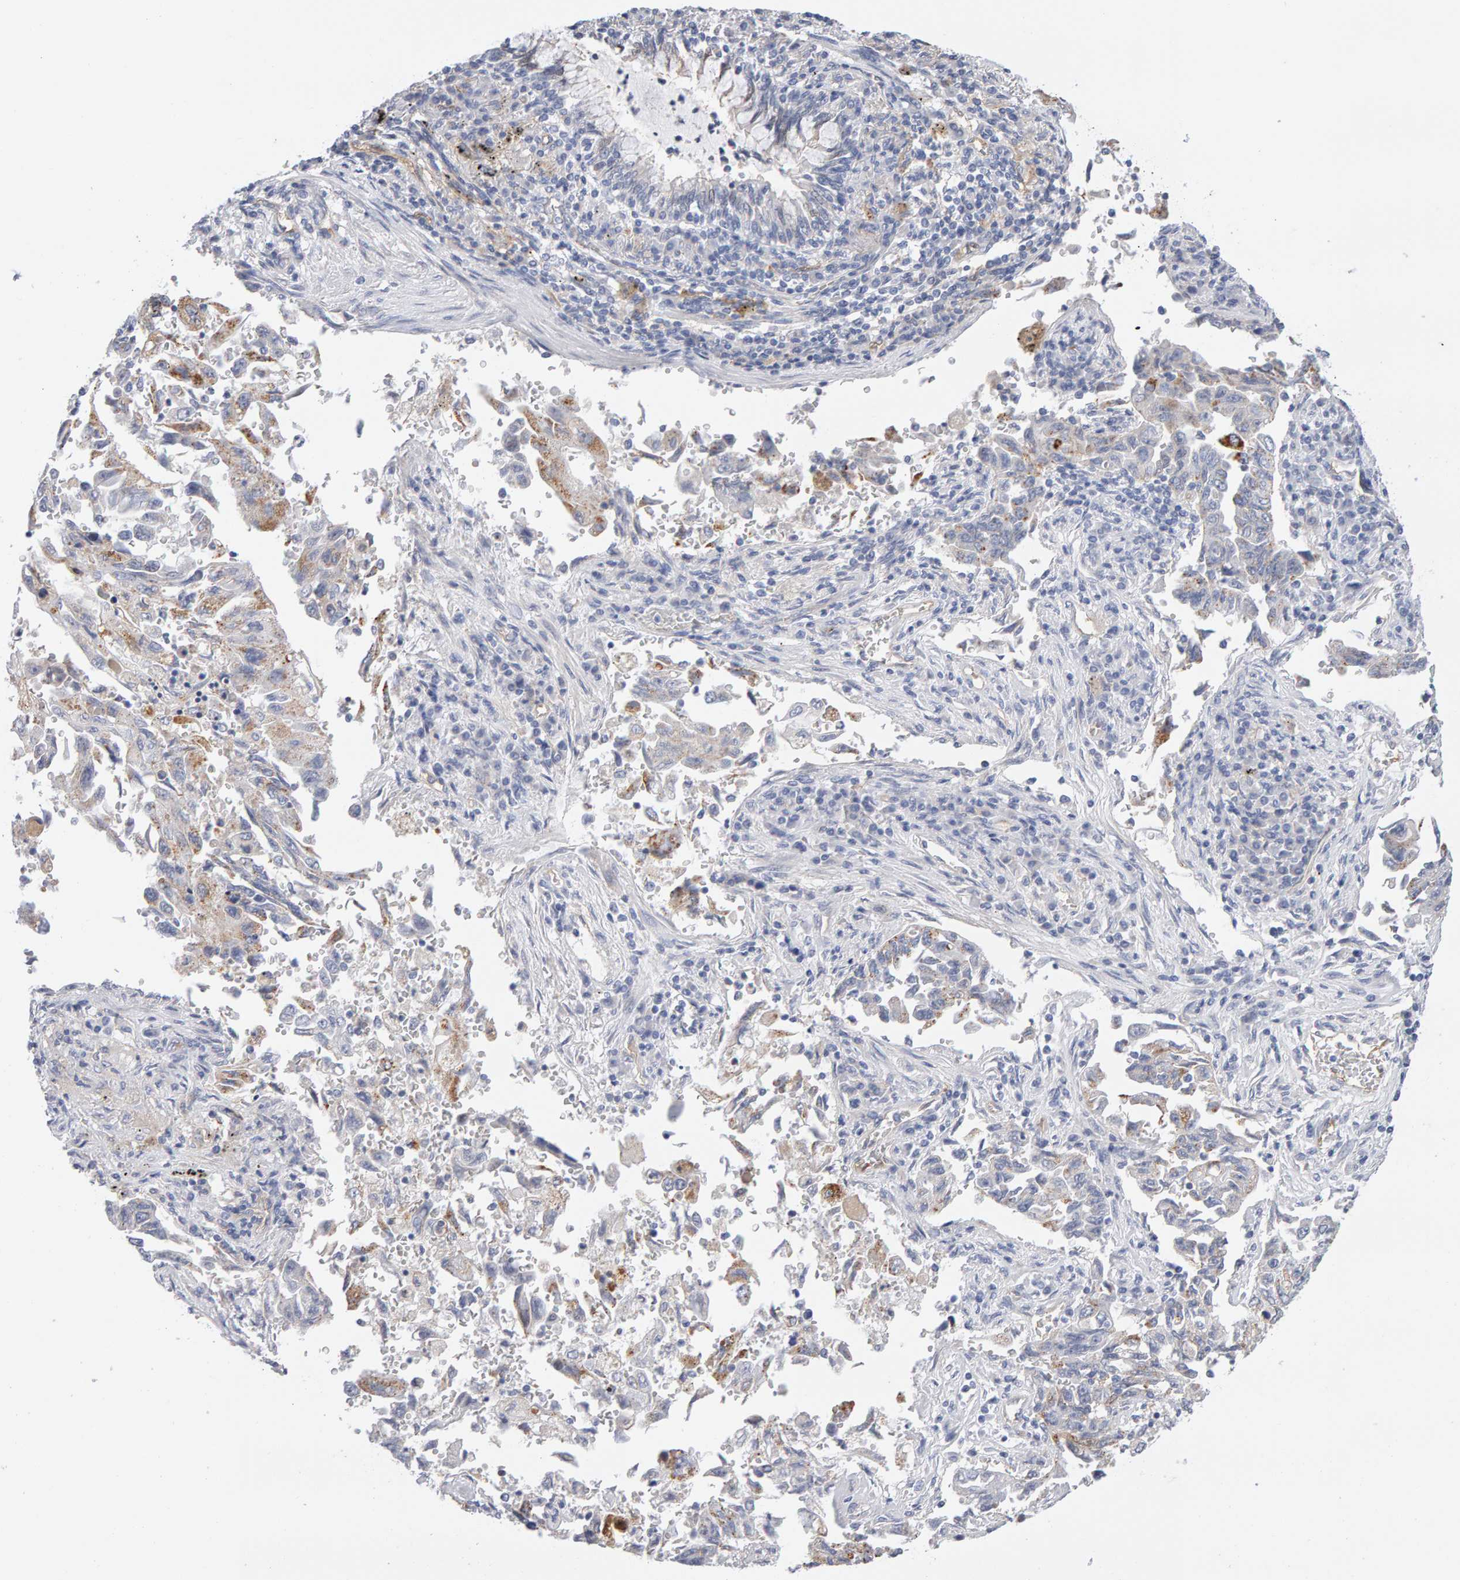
{"staining": {"intensity": "weak", "quantity": "<25%", "location": "cytoplasmic/membranous"}, "tissue": "lung cancer", "cell_type": "Tumor cells", "image_type": "cancer", "snomed": [{"axis": "morphology", "description": "Adenocarcinoma, NOS"}, {"axis": "topography", "description": "Lung"}], "caption": "IHC histopathology image of neoplastic tissue: human lung adenocarcinoma stained with DAB (3,3'-diaminobenzidine) shows no significant protein expression in tumor cells.", "gene": "METRNL", "patient": {"sex": "female", "age": 51}}